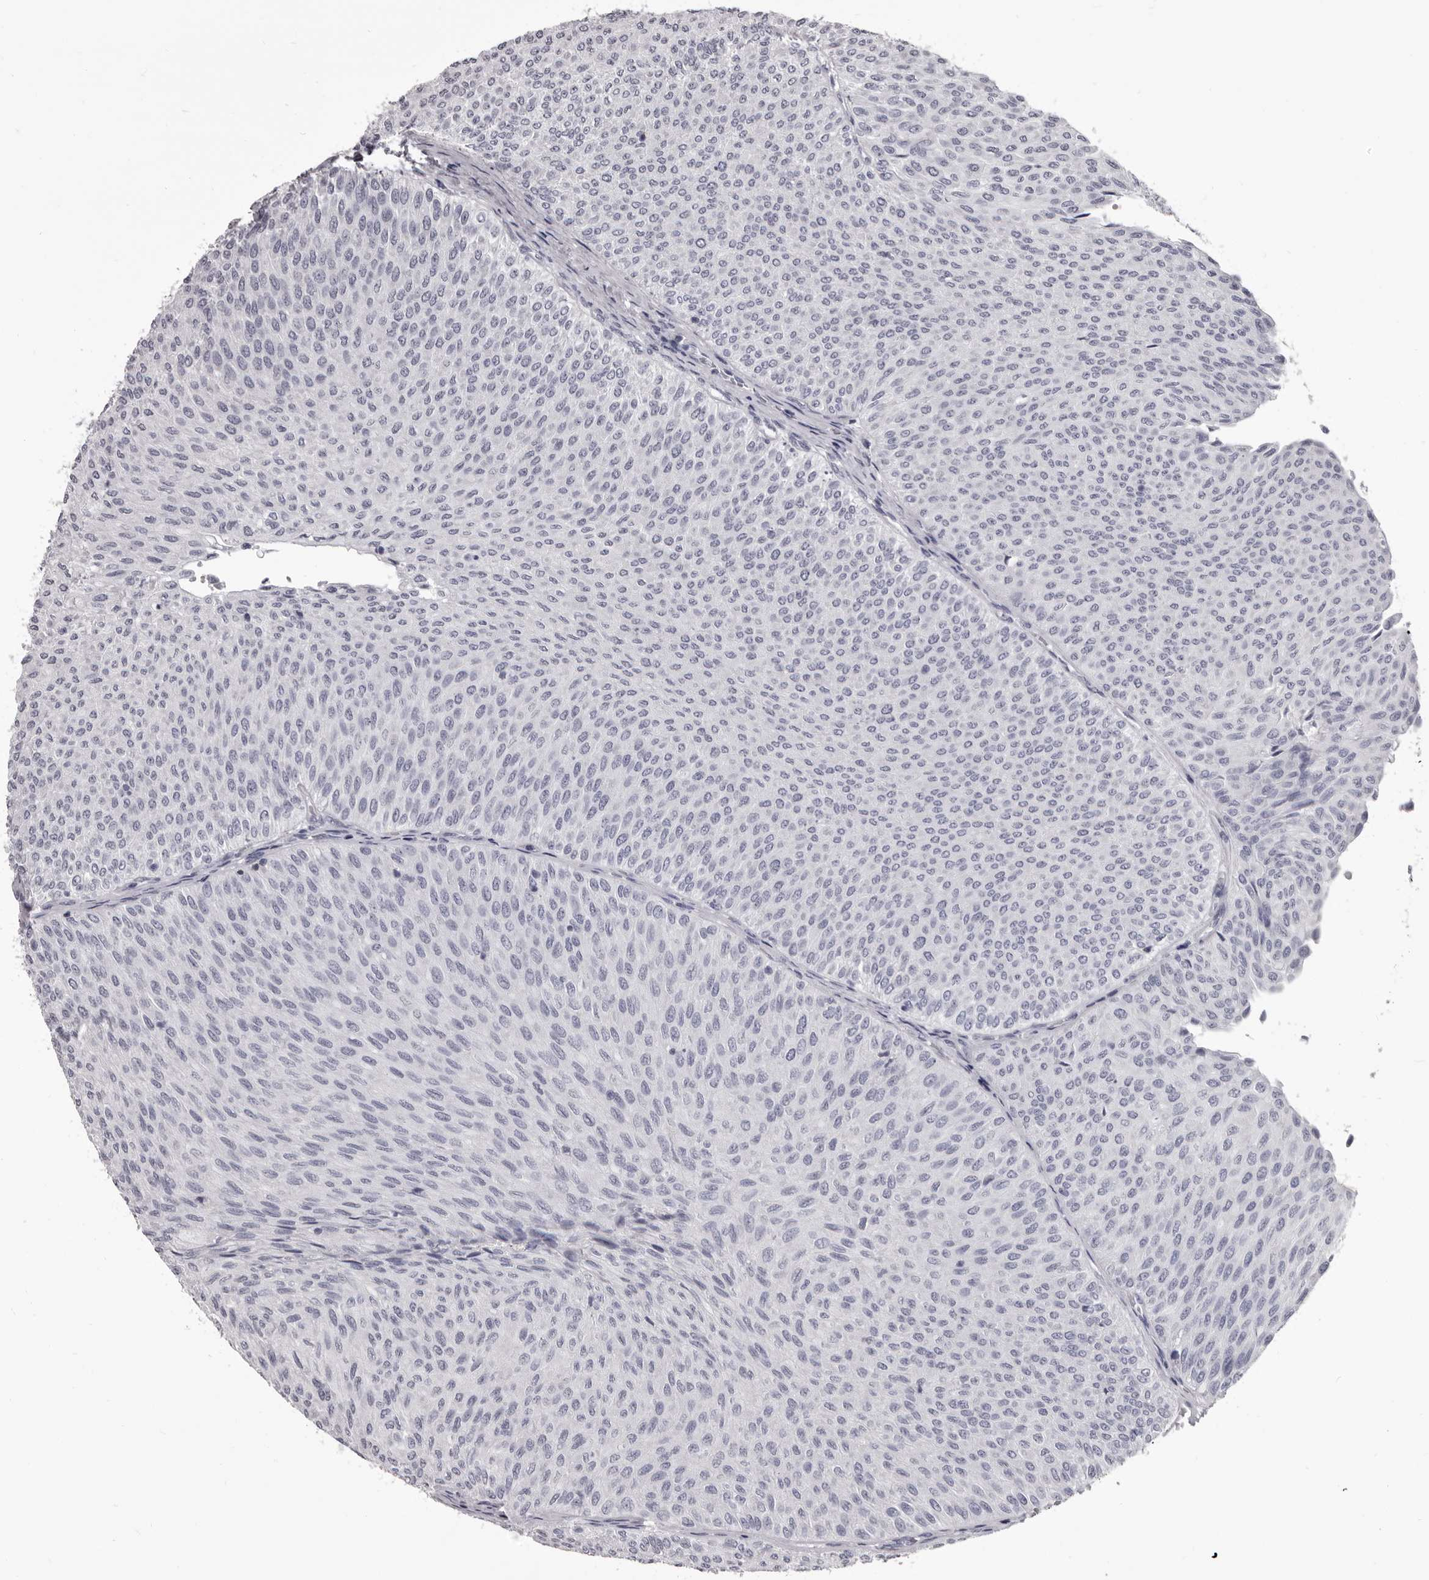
{"staining": {"intensity": "negative", "quantity": "none", "location": "none"}, "tissue": "urothelial cancer", "cell_type": "Tumor cells", "image_type": "cancer", "snomed": [{"axis": "morphology", "description": "Urothelial carcinoma, Low grade"}, {"axis": "topography", "description": "Urinary bladder"}], "caption": "A photomicrograph of low-grade urothelial carcinoma stained for a protein displays no brown staining in tumor cells.", "gene": "GZMH", "patient": {"sex": "male", "age": 78}}